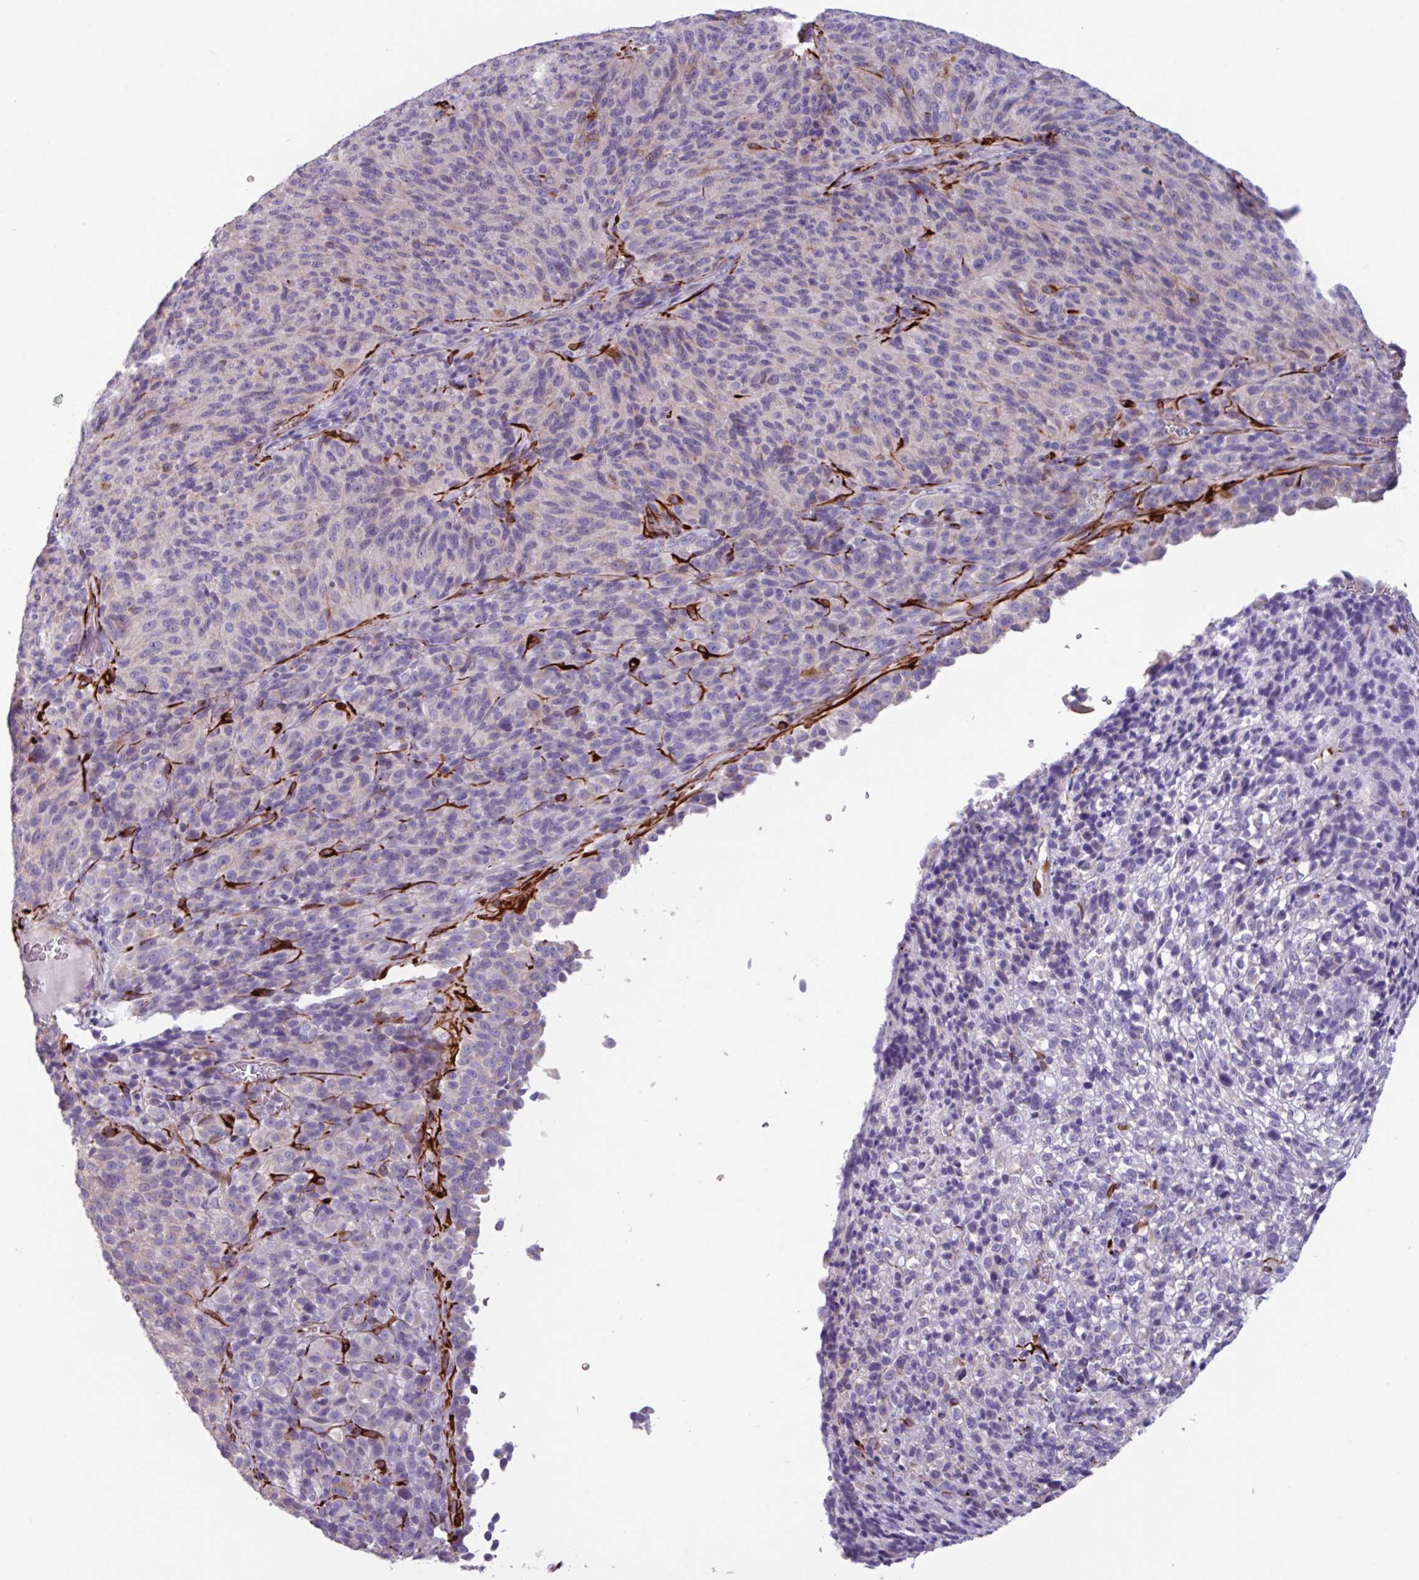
{"staining": {"intensity": "negative", "quantity": "none", "location": "none"}, "tissue": "melanoma", "cell_type": "Tumor cells", "image_type": "cancer", "snomed": [{"axis": "morphology", "description": "Malignant melanoma, Metastatic site"}, {"axis": "topography", "description": "Brain"}], "caption": "There is no significant staining in tumor cells of malignant melanoma (metastatic site). (DAB IHC, high magnification).", "gene": "BTD", "patient": {"sex": "female", "age": 56}}